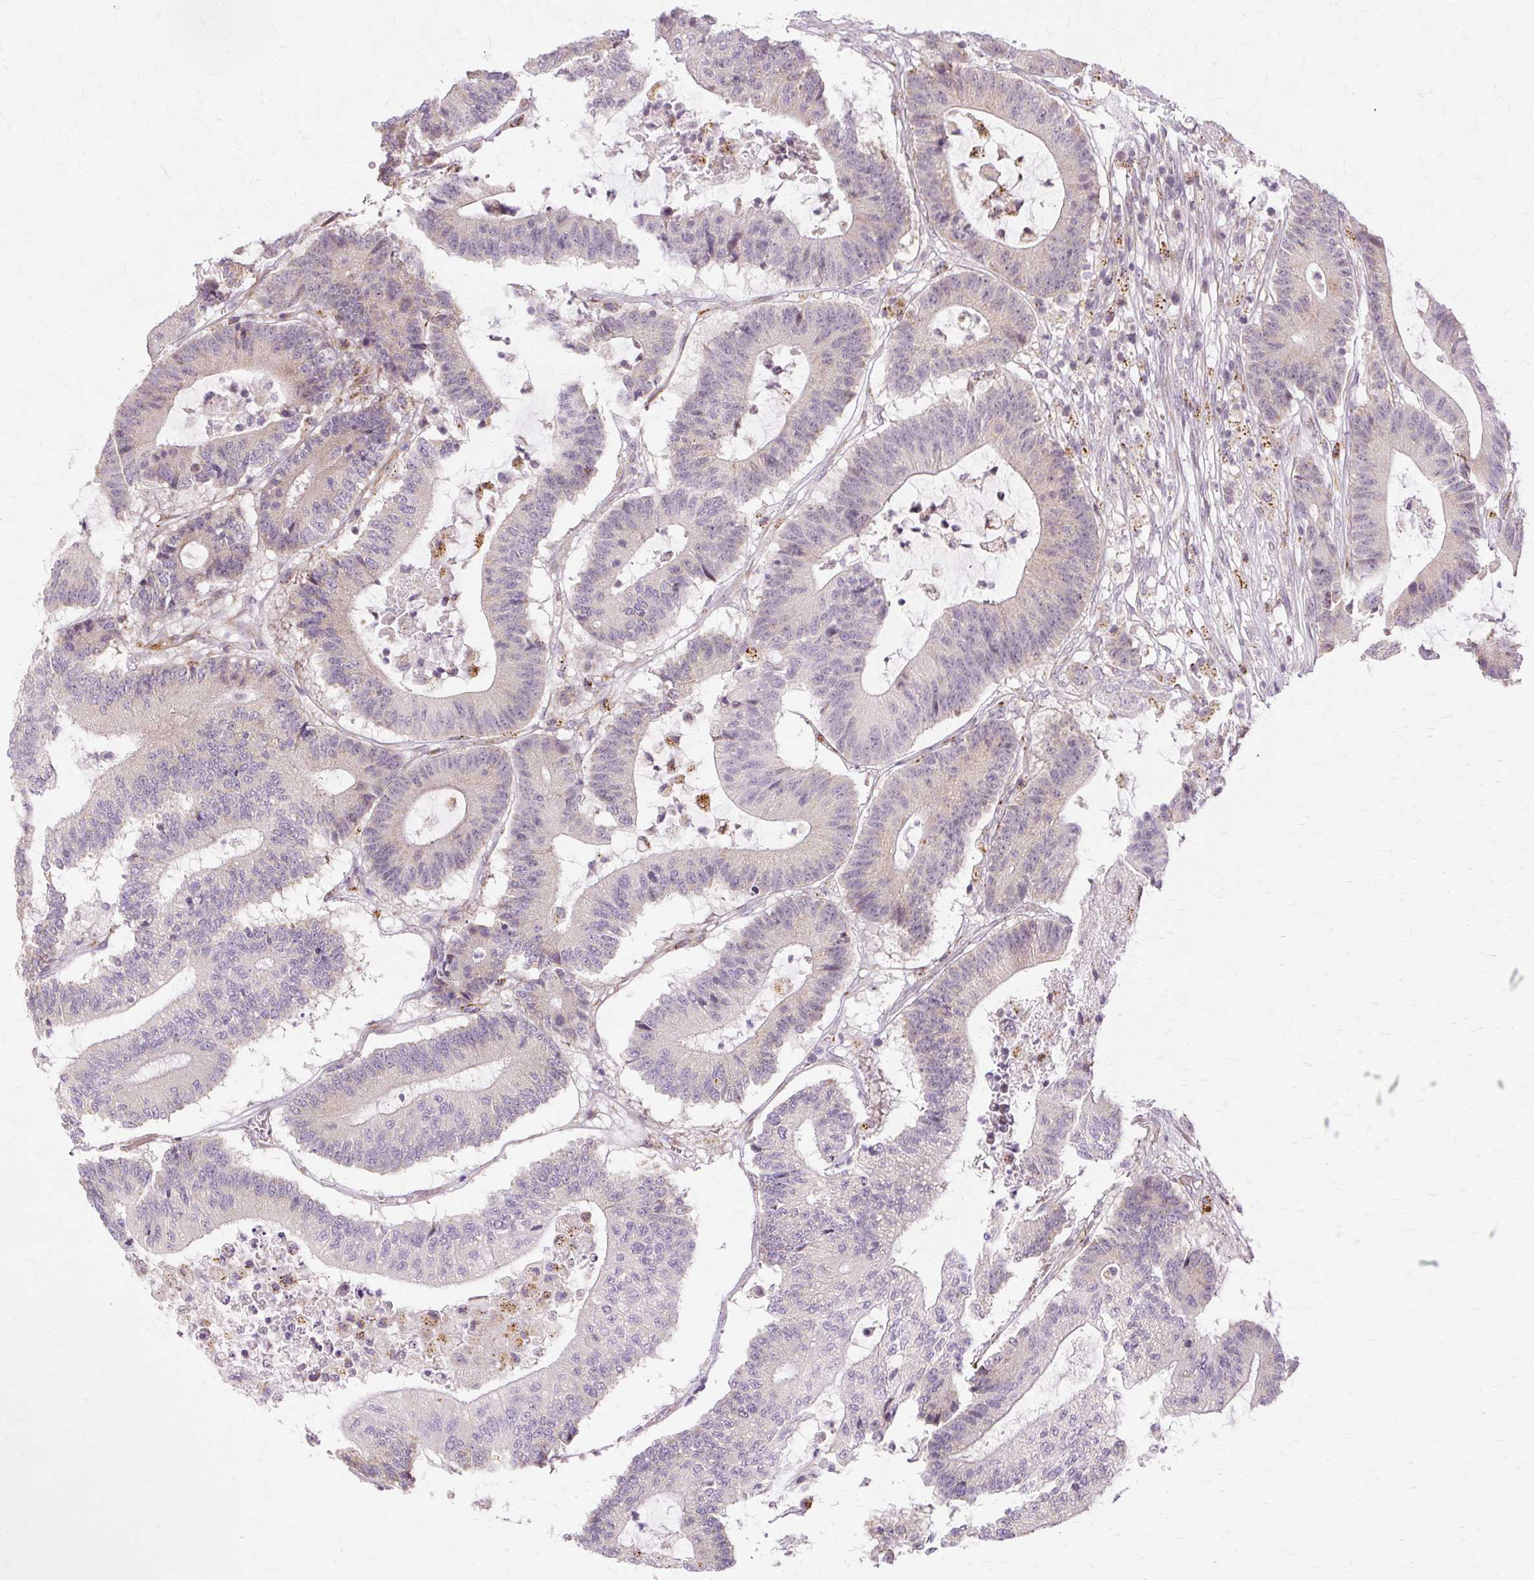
{"staining": {"intensity": "weak", "quantity": "<25%", "location": "cytoplasmic/membranous"}, "tissue": "colorectal cancer", "cell_type": "Tumor cells", "image_type": "cancer", "snomed": [{"axis": "morphology", "description": "Adenocarcinoma, NOS"}, {"axis": "topography", "description": "Colon"}], "caption": "Immunohistochemistry of colorectal cancer (adenocarcinoma) displays no positivity in tumor cells.", "gene": "MMACHC", "patient": {"sex": "female", "age": 84}}